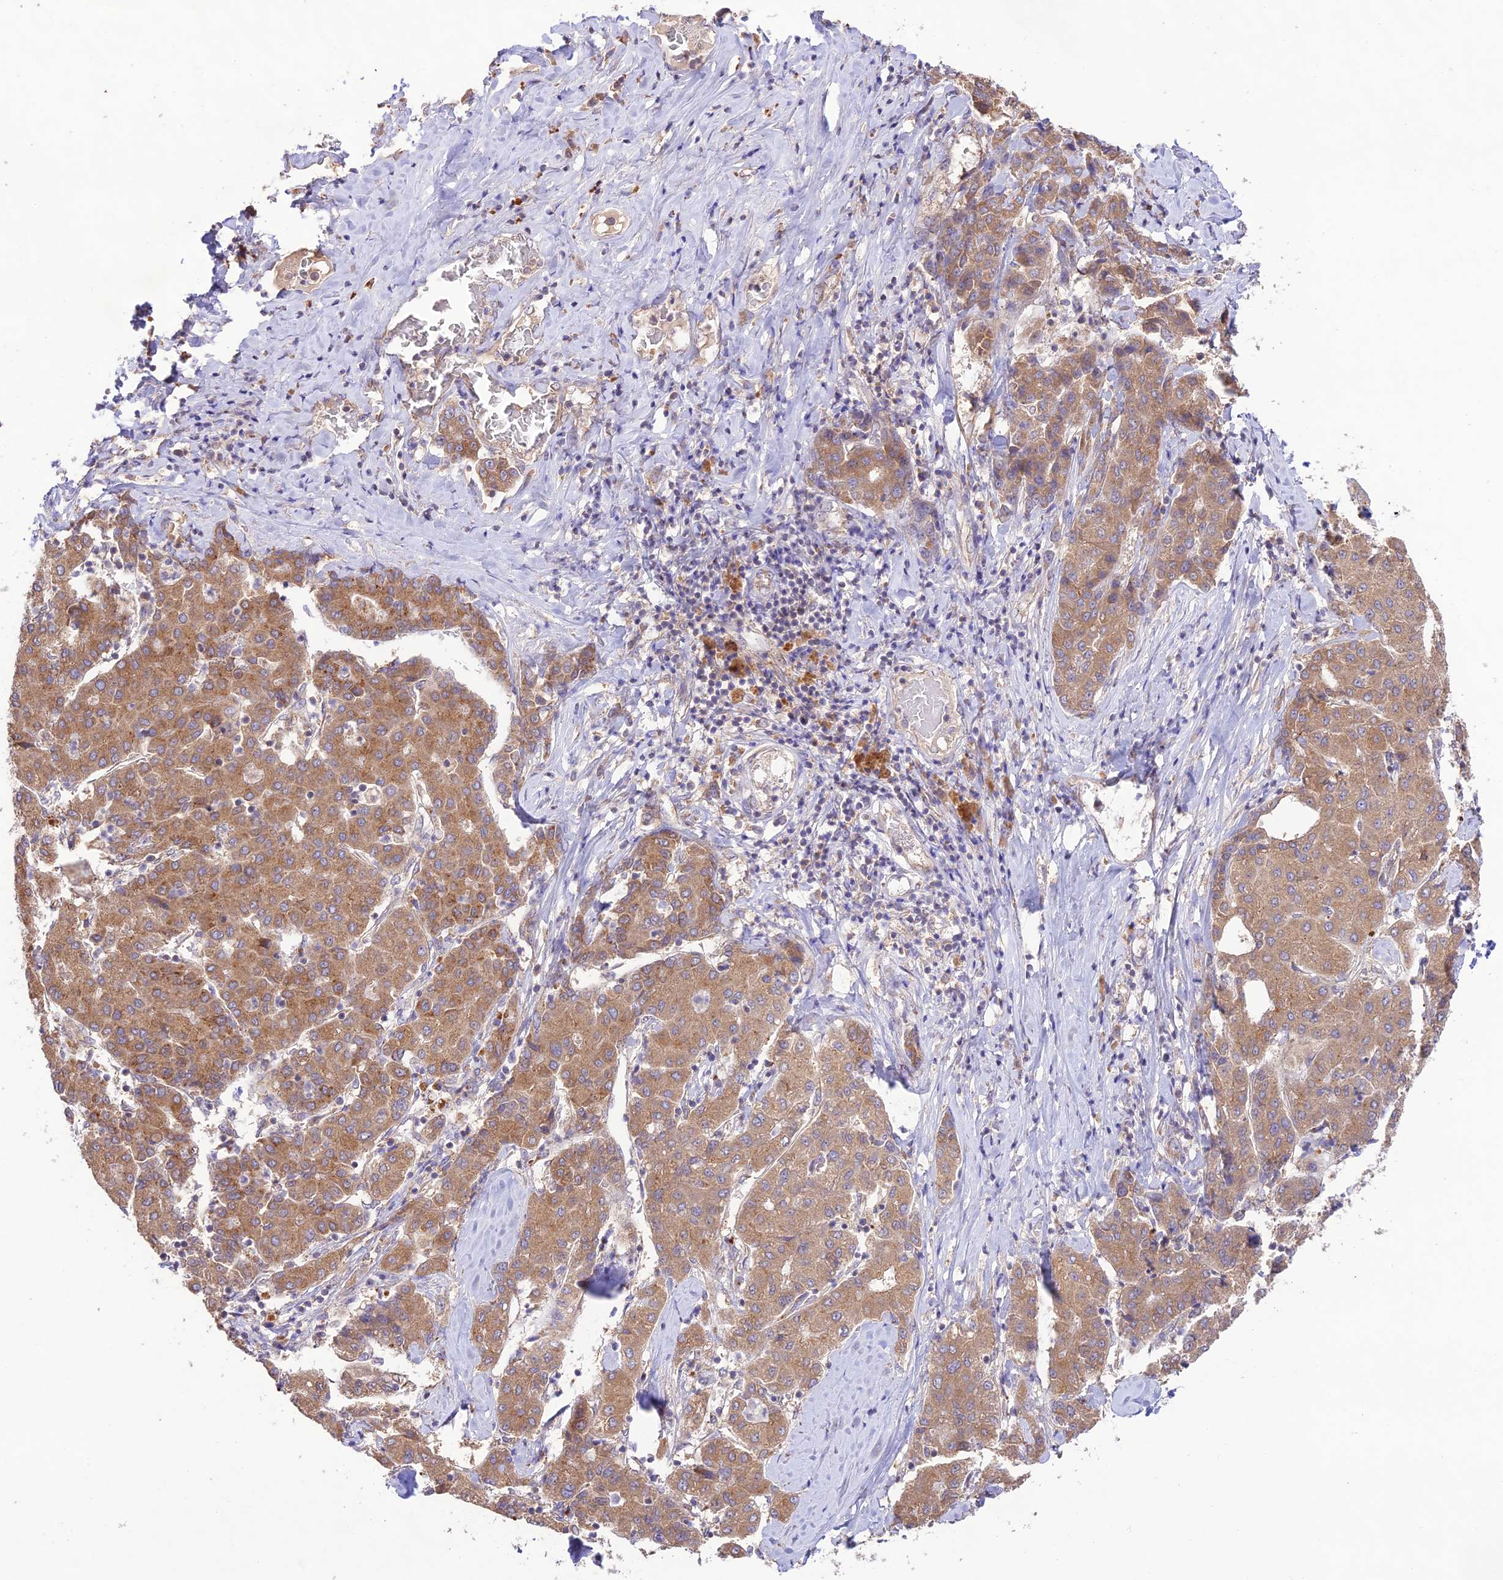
{"staining": {"intensity": "moderate", "quantity": ">75%", "location": "cytoplasmic/membranous"}, "tissue": "liver cancer", "cell_type": "Tumor cells", "image_type": "cancer", "snomed": [{"axis": "morphology", "description": "Carcinoma, Hepatocellular, NOS"}, {"axis": "topography", "description": "Liver"}], "caption": "Protein expression analysis of hepatocellular carcinoma (liver) displays moderate cytoplasmic/membranous expression in about >75% of tumor cells. The protein is stained brown, and the nuclei are stained in blue (DAB IHC with brightfield microscopy, high magnification).", "gene": "TMEM259", "patient": {"sex": "male", "age": 65}}